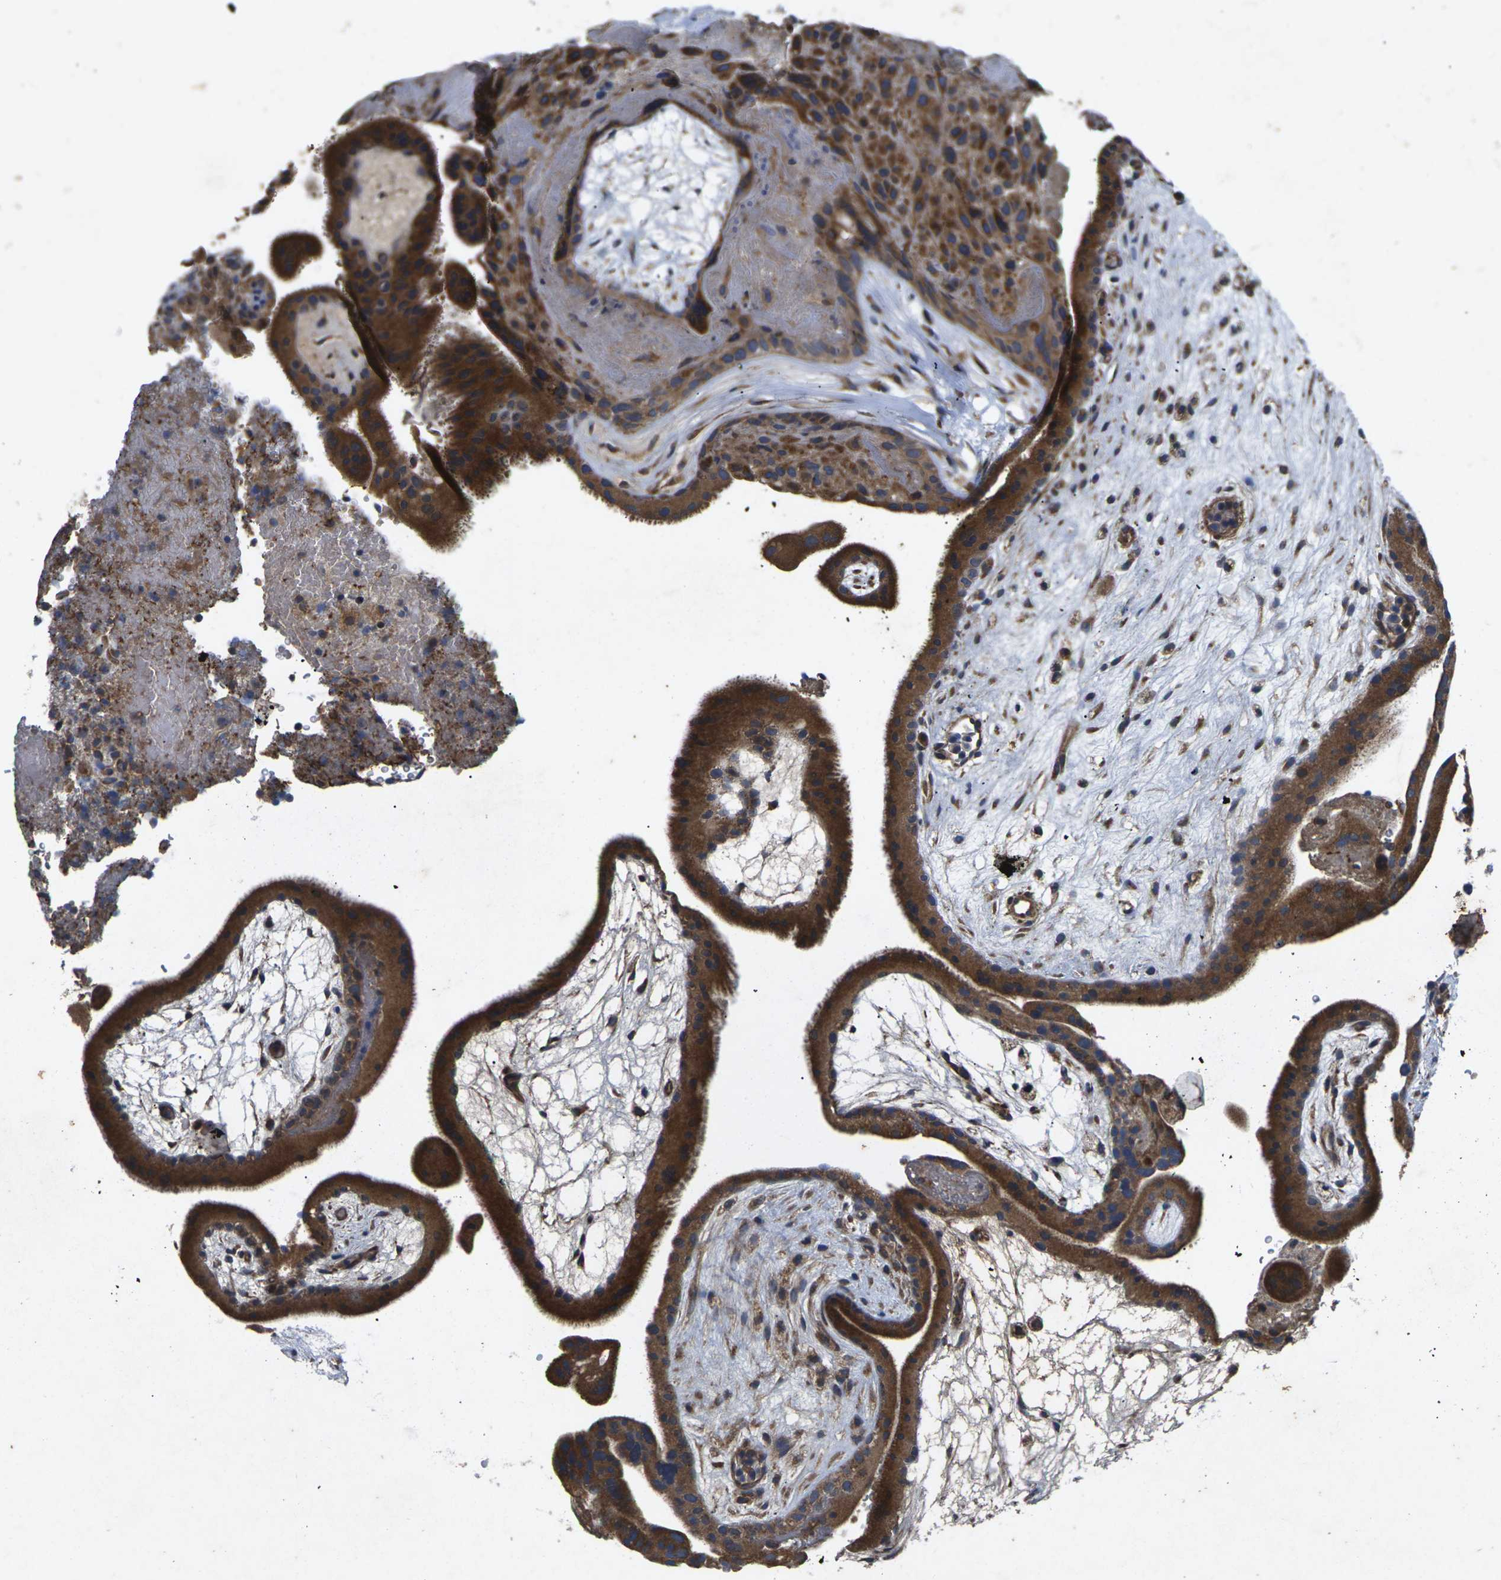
{"staining": {"intensity": "strong", "quantity": ">75%", "location": "cytoplasmic/membranous"}, "tissue": "placenta", "cell_type": "Trophoblastic cells", "image_type": "normal", "snomed": [{"axis": "morphology", "description": "Normal tissue, NOS"}, {"axis": "topography", "description": "Placenta"}], "caption": "Immunohistochemical staining of benign human placenta exhibits high levels of strong cytoplasmic/membranous staining in approximately >75% of trophoblastic cells. The protein of interest is shown in brown color, while the nuclei are stained blue.", "gene": "KIF1B", "patient": {"sex": "female", "age": 19}}